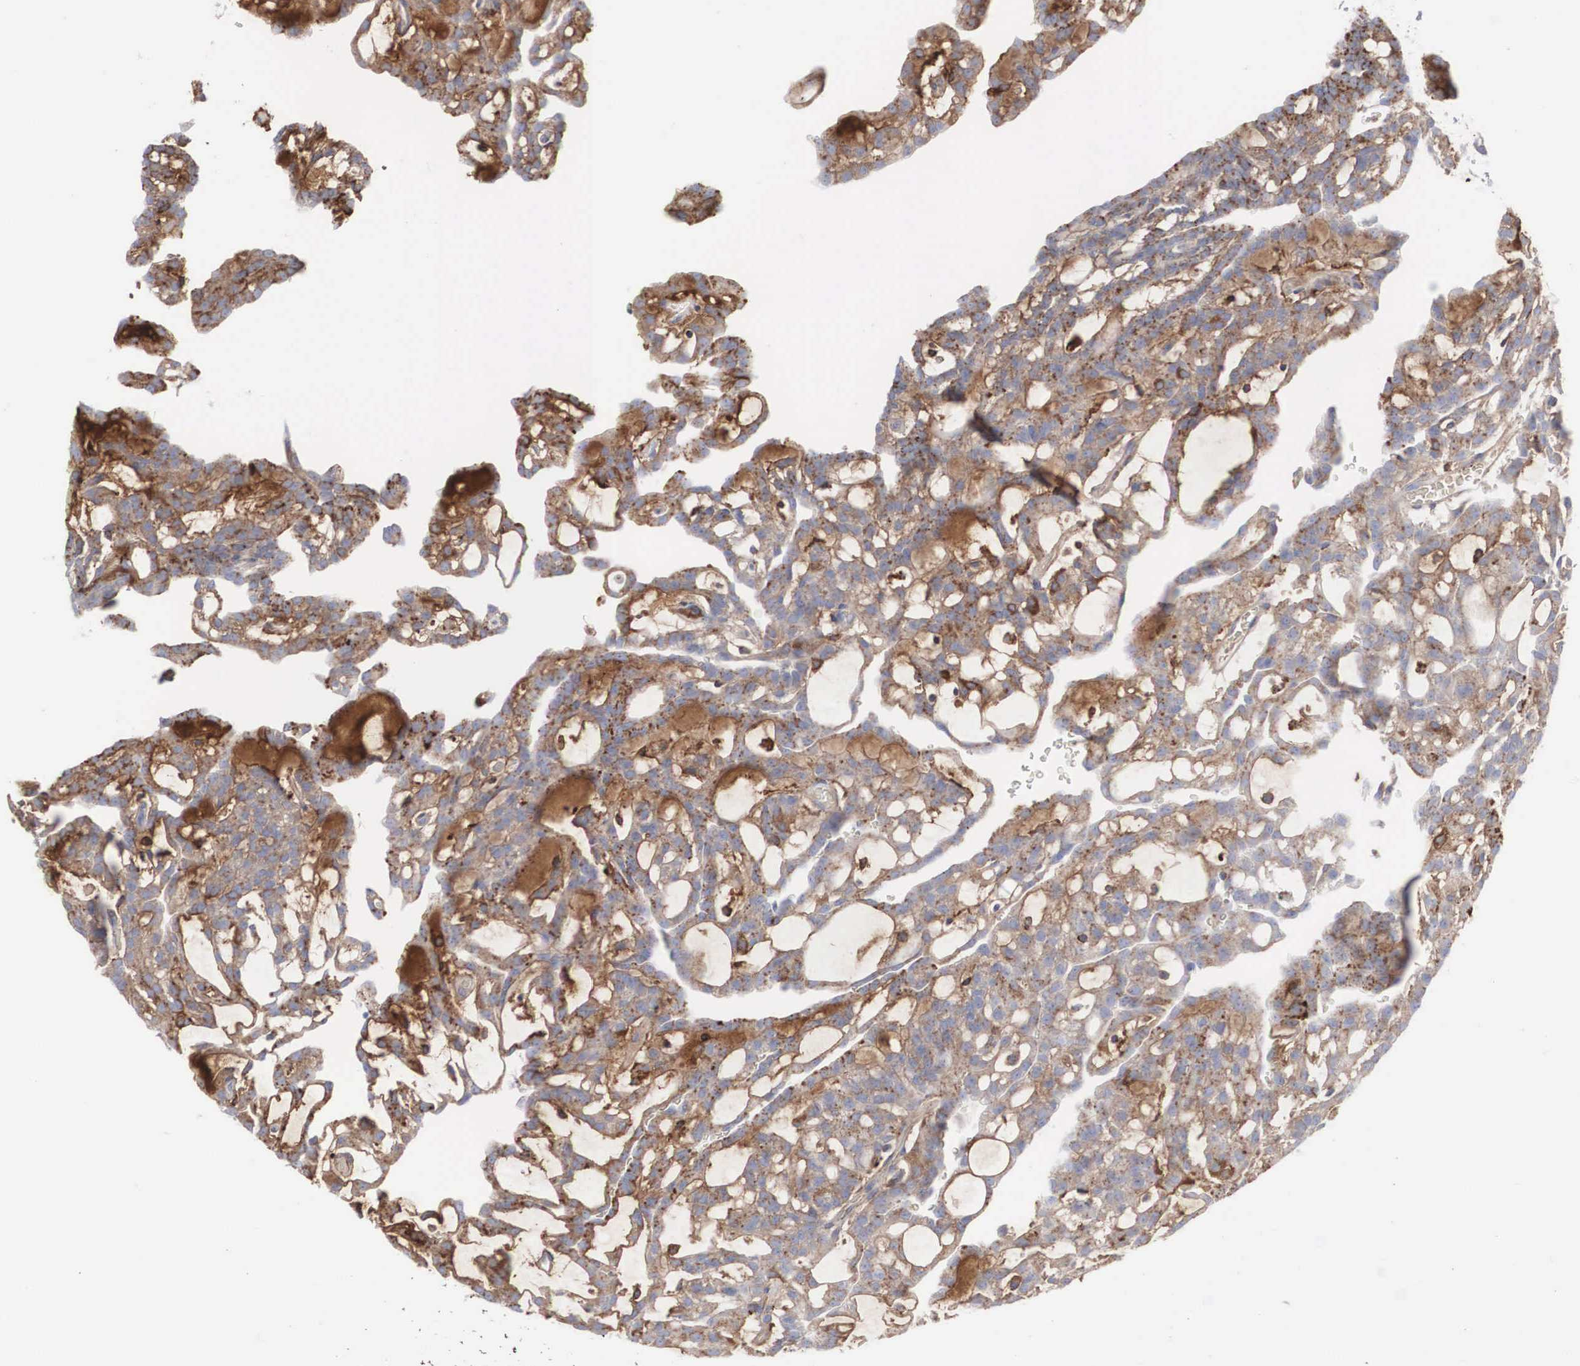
{"staining": {"intensity": "moderate", "quantity": ">75%", "location": "cytoplasmic/membranous"}, "tissue": "renal cancer", "cell_type": "Tumor cells", "image_type": "cancer", "snomed": [{"axis": "morphology", "description": "Adenocarcinoma, NOS"}, {"axis": "topography", "description": "Kidney"}], "caption": "Renal cancer stained with a protein marker demonstrates moderate staining in tumor cells.", "gene": "LGALS3BP", "patient": {"sex": "male", "age": 63}}